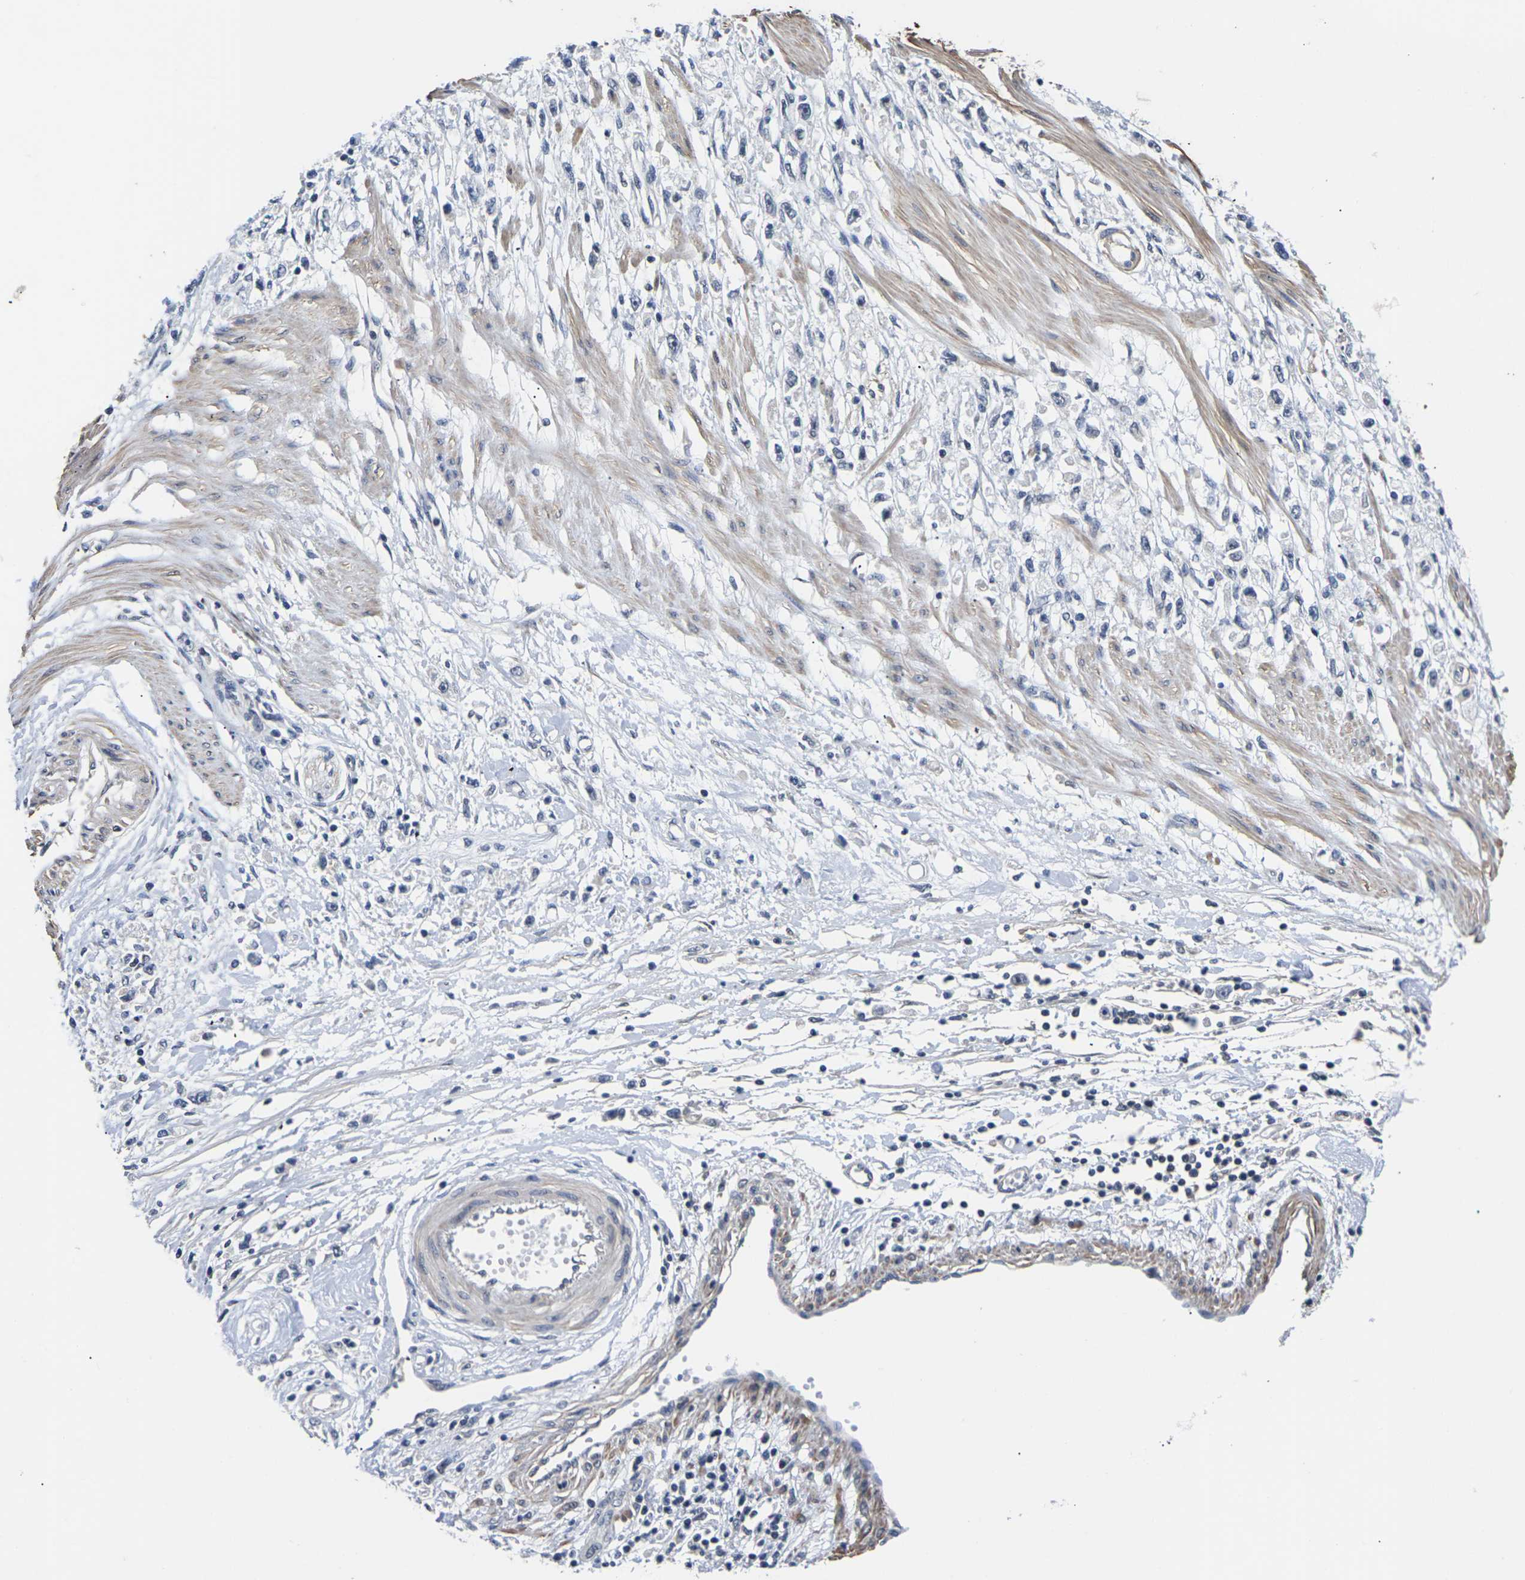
{"staining": {"intensity": "negative", "quantity": "none", "location": "none"}, "tissue": "stomach cancer", "cell_type": "Tumor cells", "image_type": "cancer", "snomed": [{"axis": "morphology", "description": "Adenocarcinoma, NOS"}, {"axis": "topography", "description": "Stomach"}], "caption": "DAB (3,3'-diaminobenzidine) immunohistochemical staining of adenocarcinoma (stomach) exhibits no significant expression in tumor cells.", "gene": "ST6GAL2", "patient": {"sex": "female", "age": 59}}